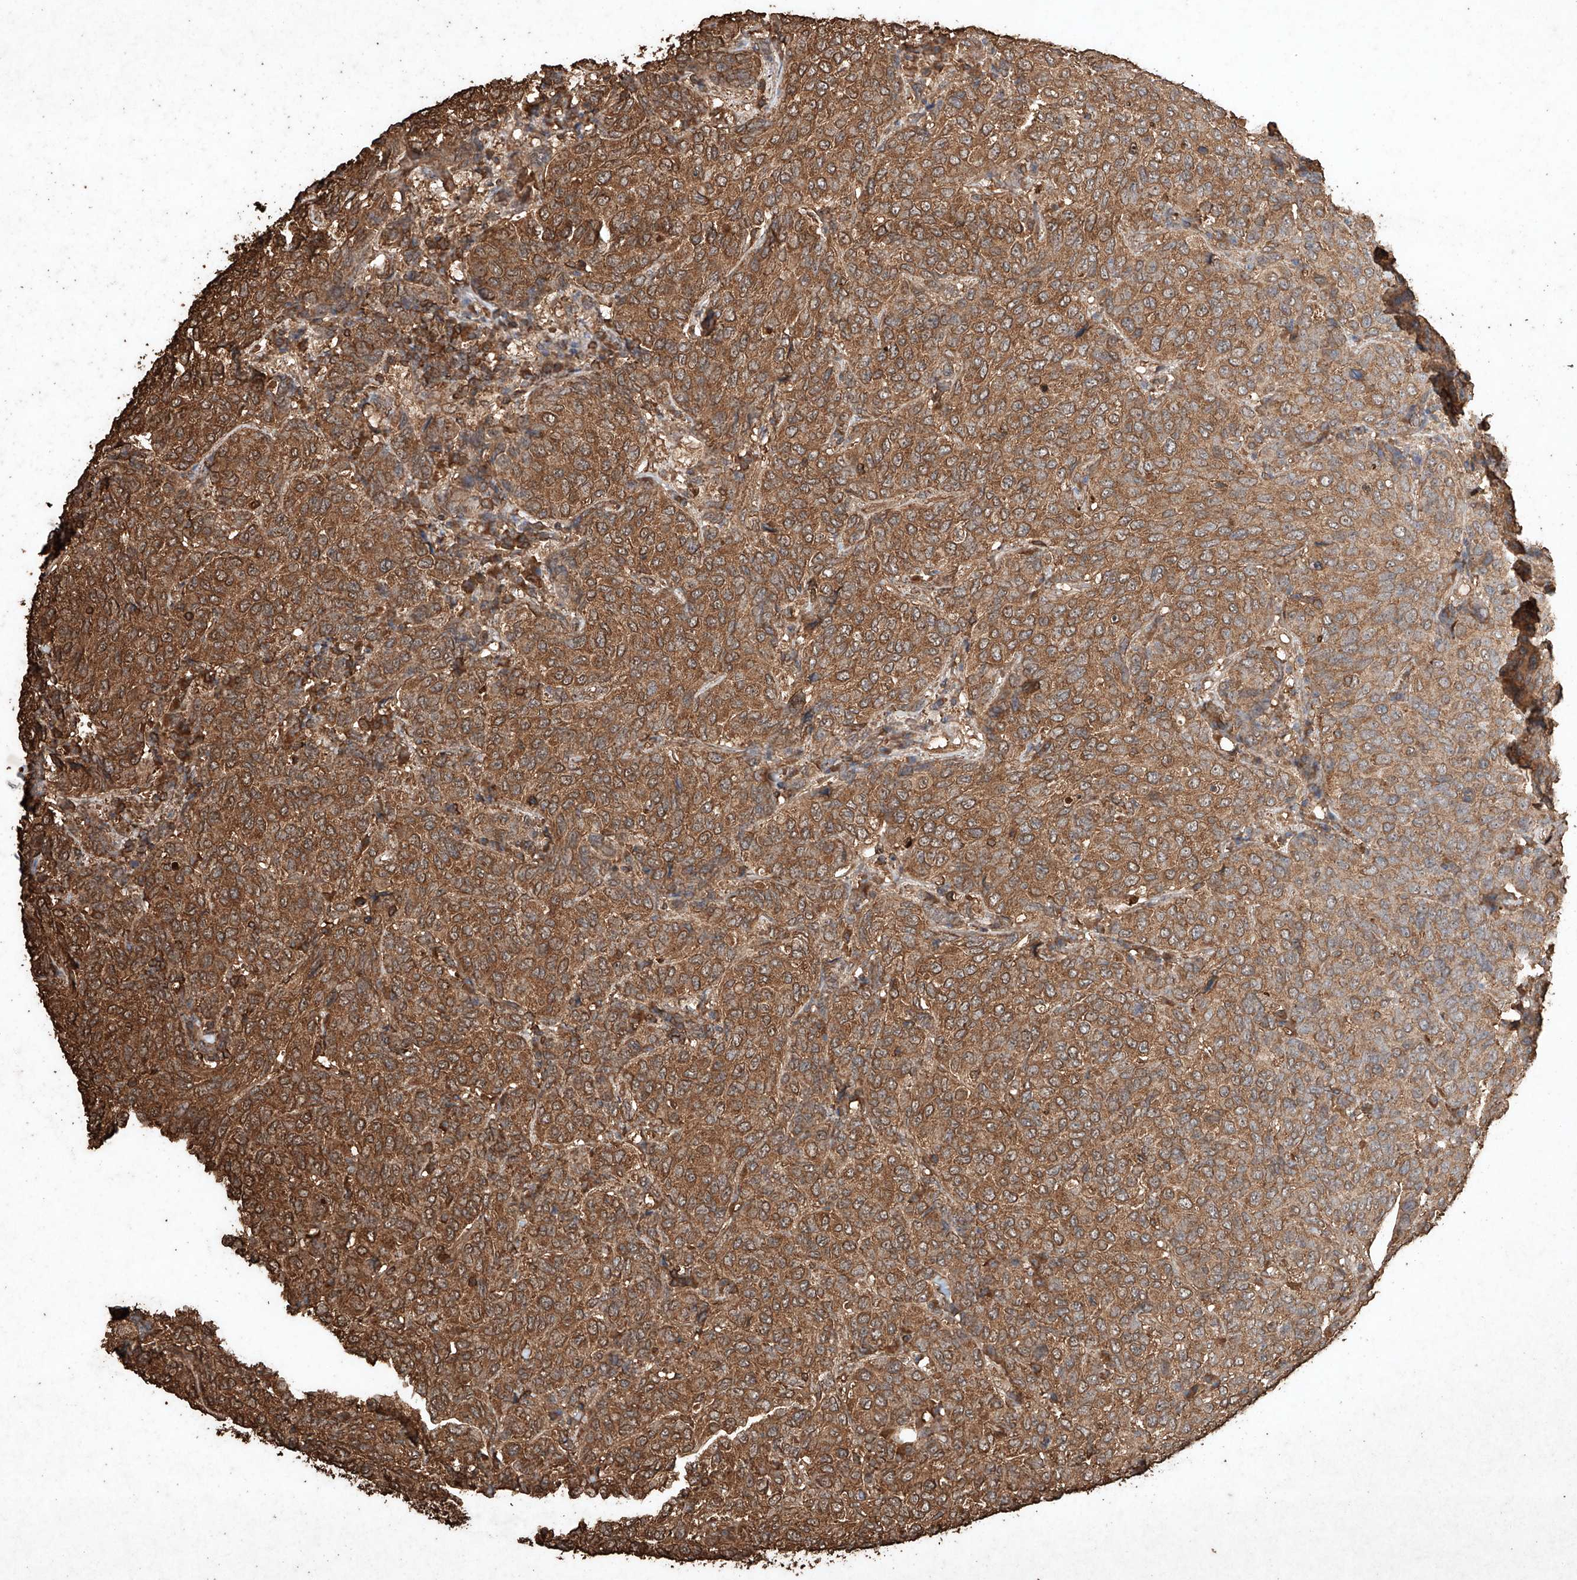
{"staining": {"intensity": "strong", "quantity": ">75%", "location": "cytoplasmic/membranous"}, "tissue": "breast cancer", "cell_type": "Tumor cells", "image_type": "cancer", "snomed": [{"axis": "morphology", "description": "Duct carcinoma"}, {"axis": "topography", "description": "Breast"}], "caption": "IHC image of neoplastic tissue: human breast intraductal carcinoma stained using immunohistochemistry (IHC) displays high levels of strong protein expression localized specifically in the cytoplasmic/membranous of tumor cells, appearing as a cytoplasmic/membranous brown color.", "gene": "M6PR", "patient": {"sex": "female", "age": 55}}